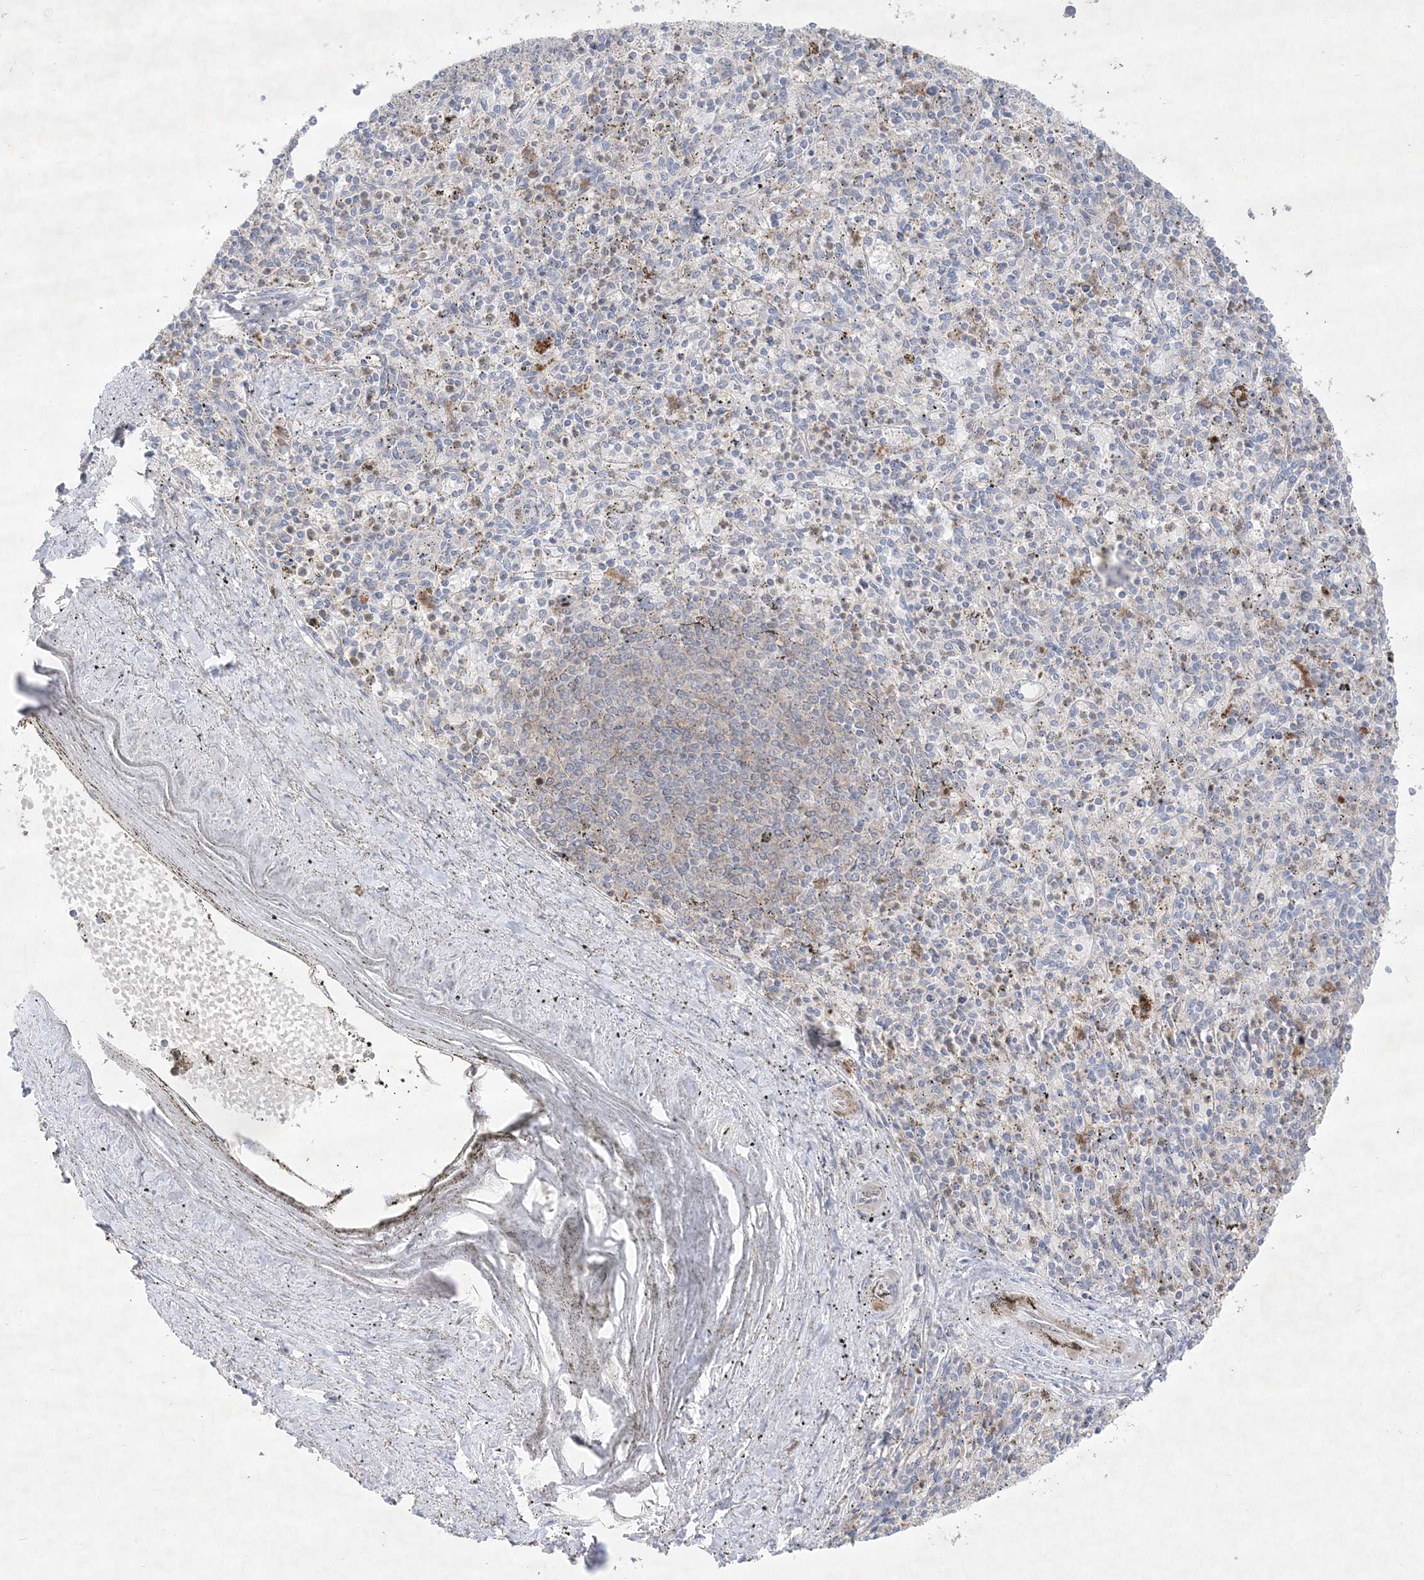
{"staining": {"intensity": "negative", "quantity": "none", "location": "none"}, "tissue": "spleen", "cell_type": "Cells in red pulp", "image_type": "normal", "snomed": [{"axis": "morphology", "description": "Normal tissue, NOS"}, {"axis": "topography", "description": "Spleen"}], "caption": "Protein analysis of normal spleen reveals no significant staining in cells in red pulp. (DAB (3,3'-diaminobenzidine) immunohistochemistry with hematoxylin counter stain).", "gene": "CLNK", "patient": {"sex": "male", "age": 72}}